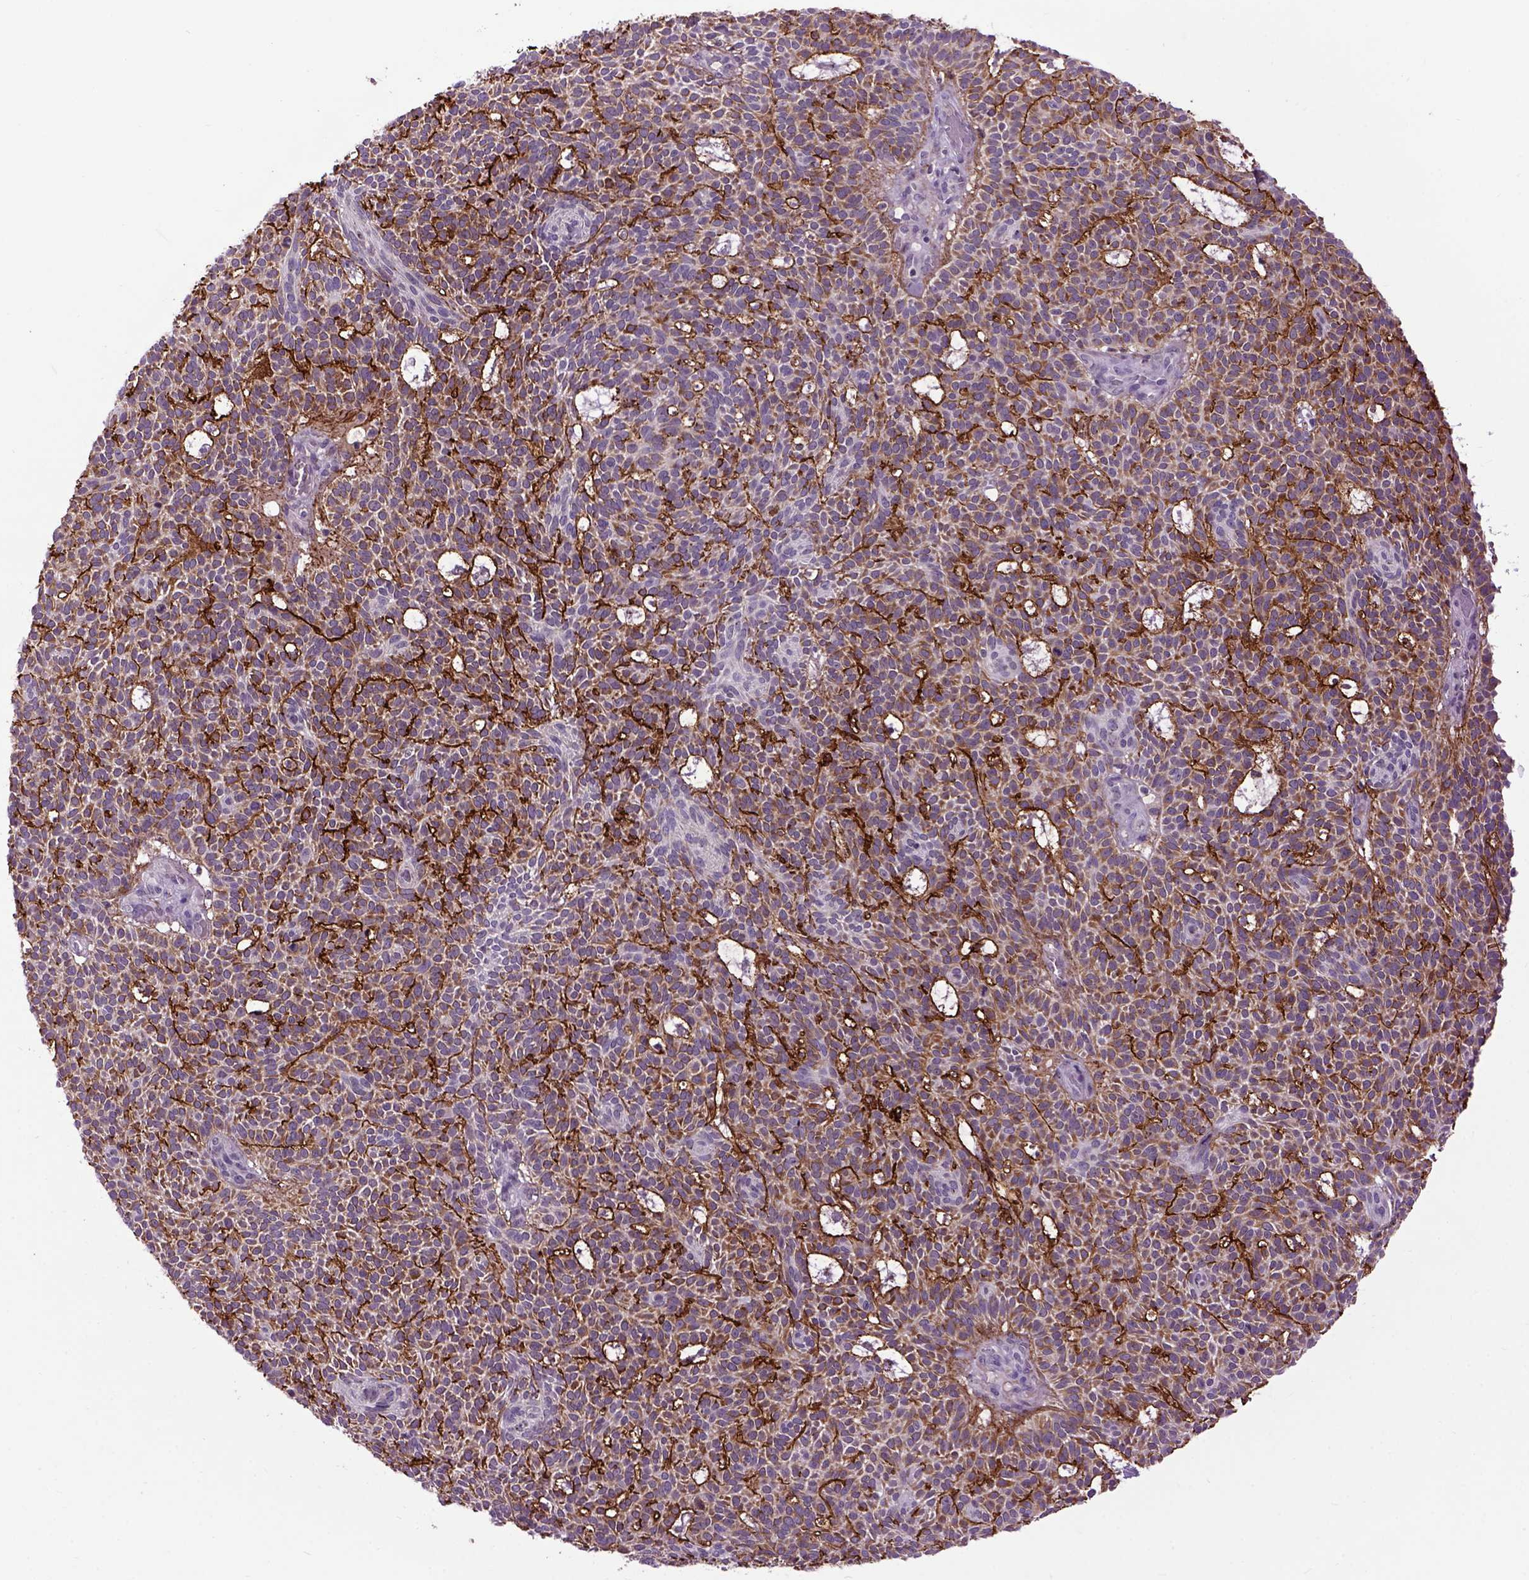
{"staining": {"intensity": "negative", "quantity": "none", "location": "none"}, "tissue": "skin cancer", "cell_type": "Tumor cells", "image_type": "cancer", "snomed": [{"axis": "morphology", "description": "Squamous cell carcinoma, NOS"}, {"axis": "topography", "description": "Skin"}], "caption": "Tumor cells show no significant protein expression in squamous cell carcinoma (skin). The staining is performed using DAB (3,3'-diaminobenzidine) brown chromogen with nuclei counter-stained in using hematoxylin.", "gene": "EMILIN3", "patient": {"sex": "female", "age": 90}}